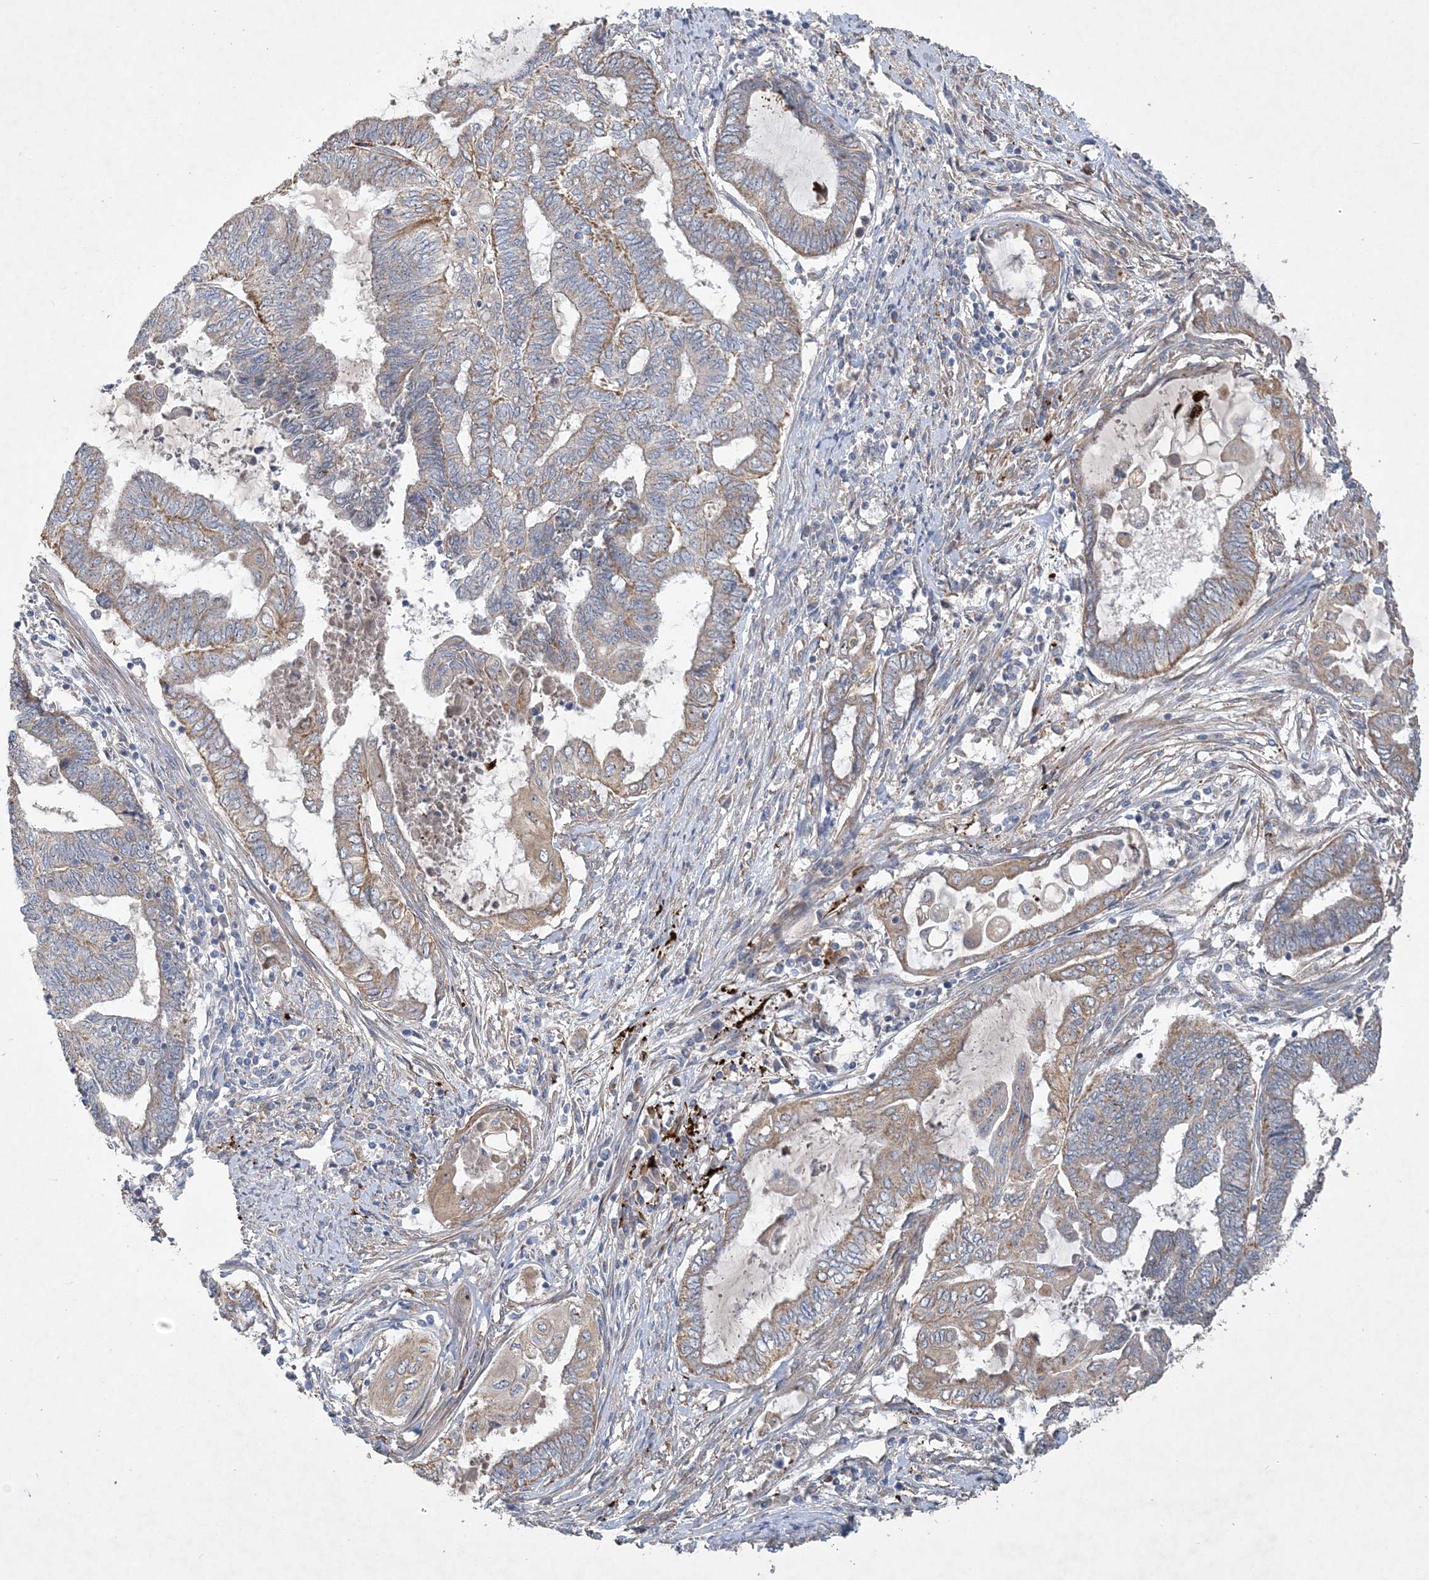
{"staining": {"intensity": "weak", "quantity": ">75%", "location": "cytoplasmic/membranous"}, "tissue": "endometrial cancer", "cell_type": "Tumor cells", "image_type": "cancer", "snomed": [{"axis": "morphology", "description": "Adenocarcinoma, NOS"}, {"axis": "topography", "description": "Uterus"}, {"axis": "topography", "description": "Endometrium"}], "caption": "Immunohistochemistry image of neoplastic tissue: adenocarcinoma (endometrial) stained using immunohistochemistry (IHC) reveals low levels of weak protein expression localized specifically in the cytoplasmic/membranous of tumor cells, appearing as a cytoplasmic/membranous brown color.", "gene": "FEZ2", "patient": {"sex": "female", "age": 70}}